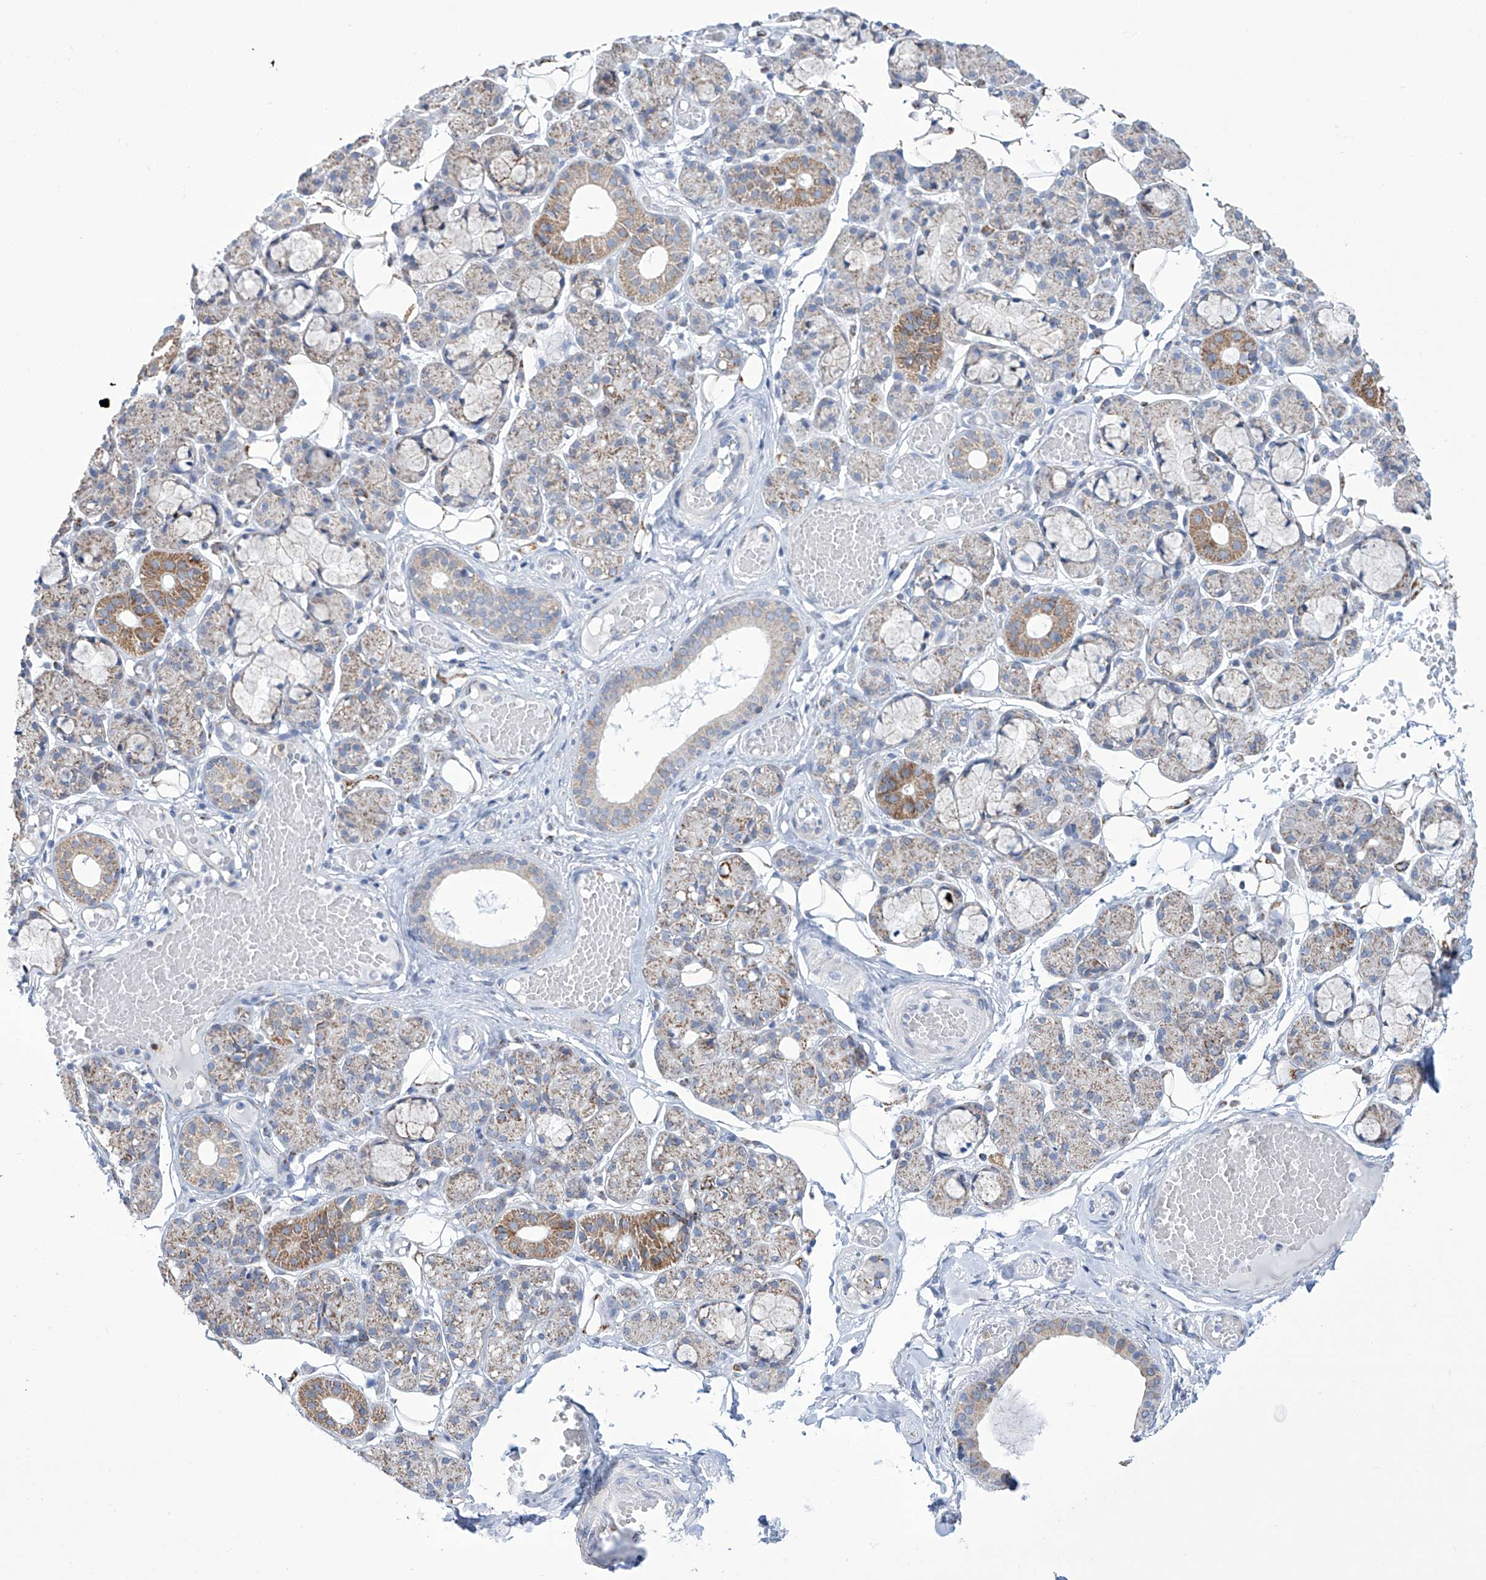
{"staining": {"intensity": "moderate", "quantity": "25%-75%", "location": "cytoplasmic/membranous"}, "tissue": "salivary gland", "cell_type": "Glandular cells", "image_type": "normal", "snomed": [{"axis": "morphology", "description": "Normal tissue, NOS"}, {"axis": "topography", "description": "Salivary gland"}], "caption": "The immunohistochemical stain labels moderate cytoplasmic/membranous expression in glandular cells of benign salivary gland.", "gene": "ALDH6A1", "patient": {"sex": "male", "age": 63}}